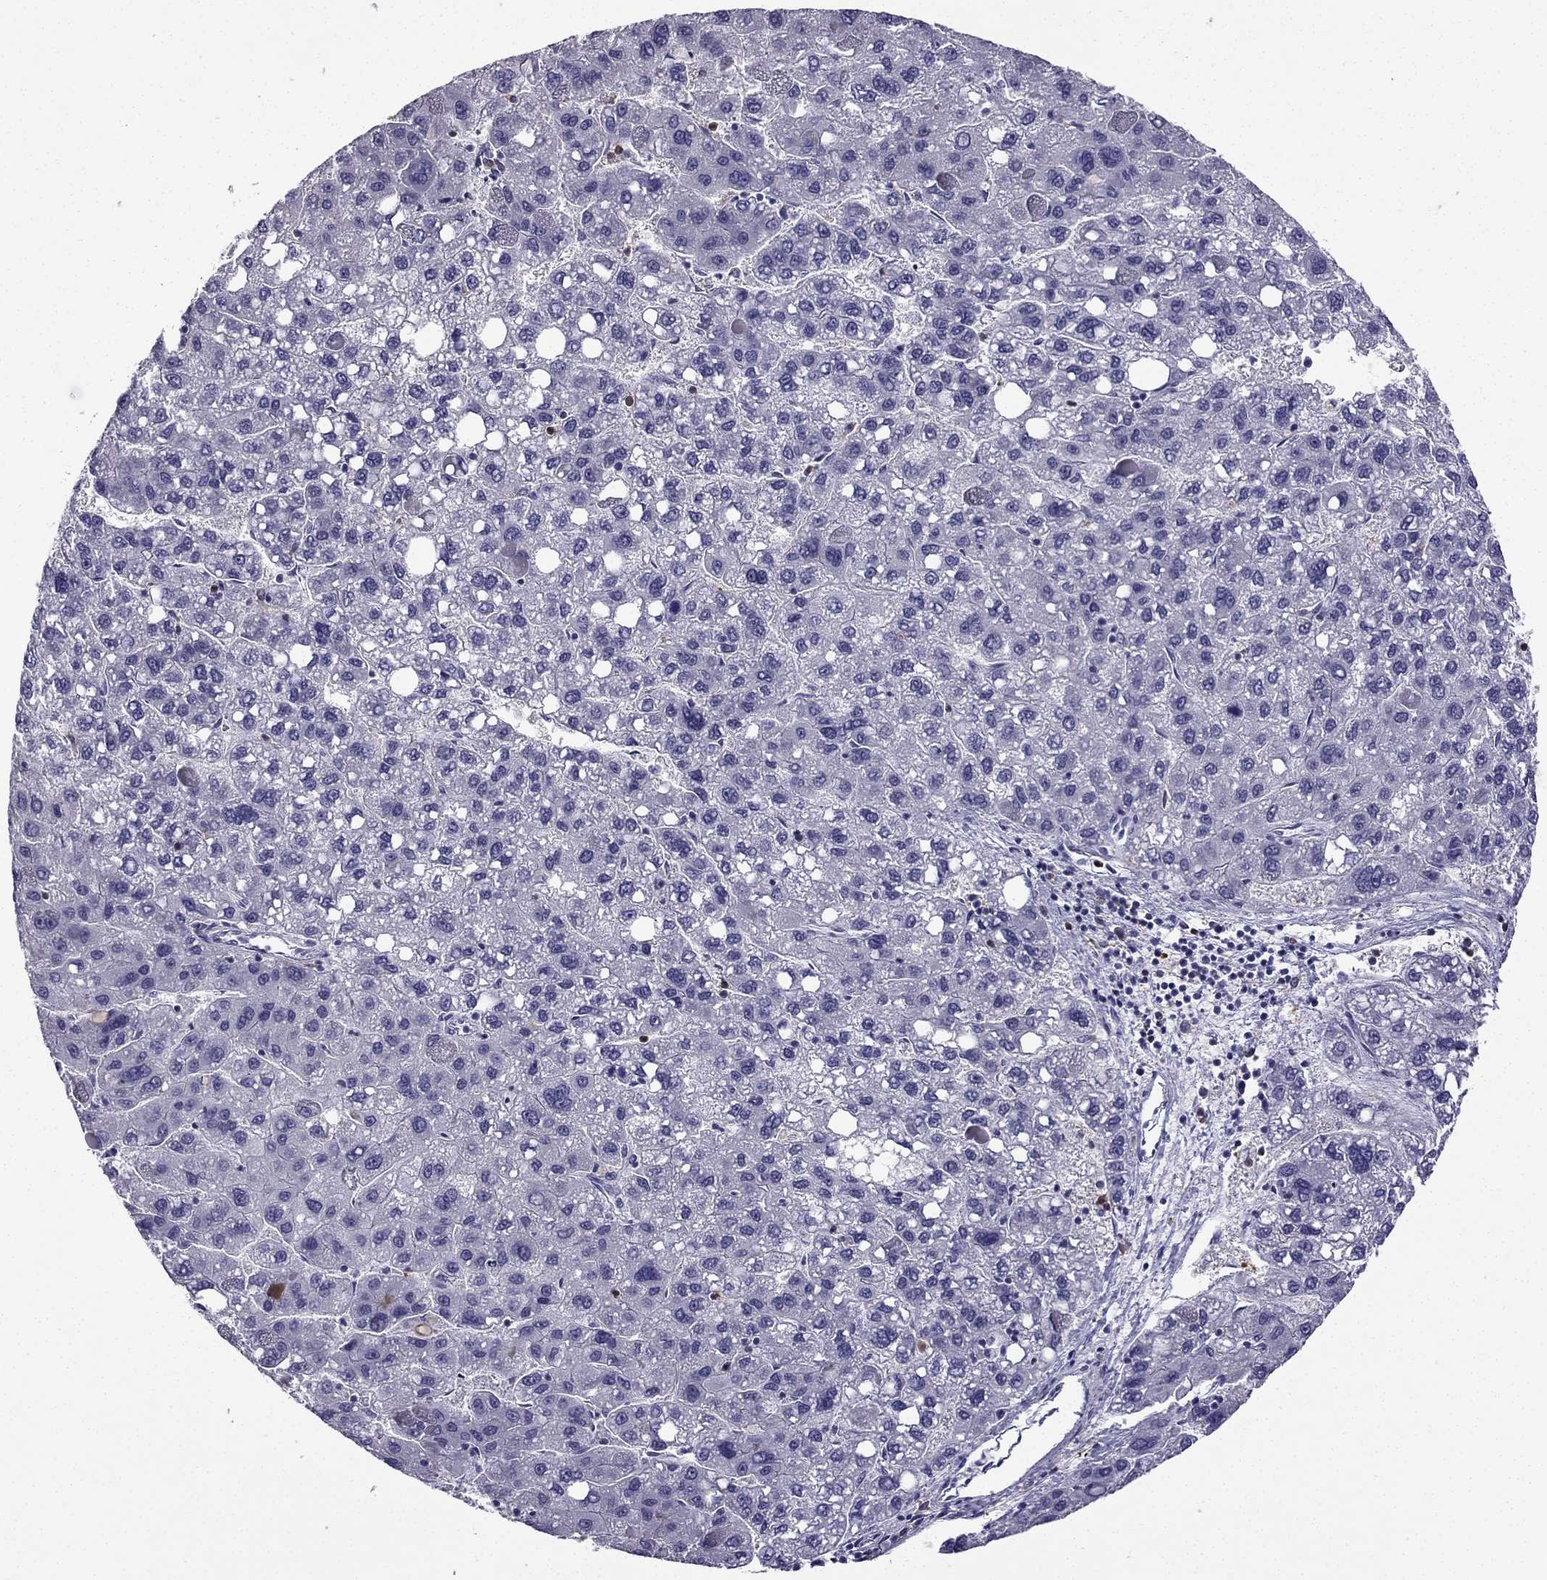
{"staining": {"intensity": "negative", "quantity": "none", "location": "none"}, "tissue": "liver cancer", "cell_type": "Tumor cells", "image_type": "cancer", "snomed": [{"axis": "morphology", "description": "Carcinoma, Hepatocellular, NOS"}, {"axis": "topography", "description": "Liver"}], "caption": "The IHC photomicrograph has no significant expression in tumor cells of hepatocellular carcinoma (liver) tissue.", "gene": "CCK", "patient": {"sex": "female", "age": 82}}